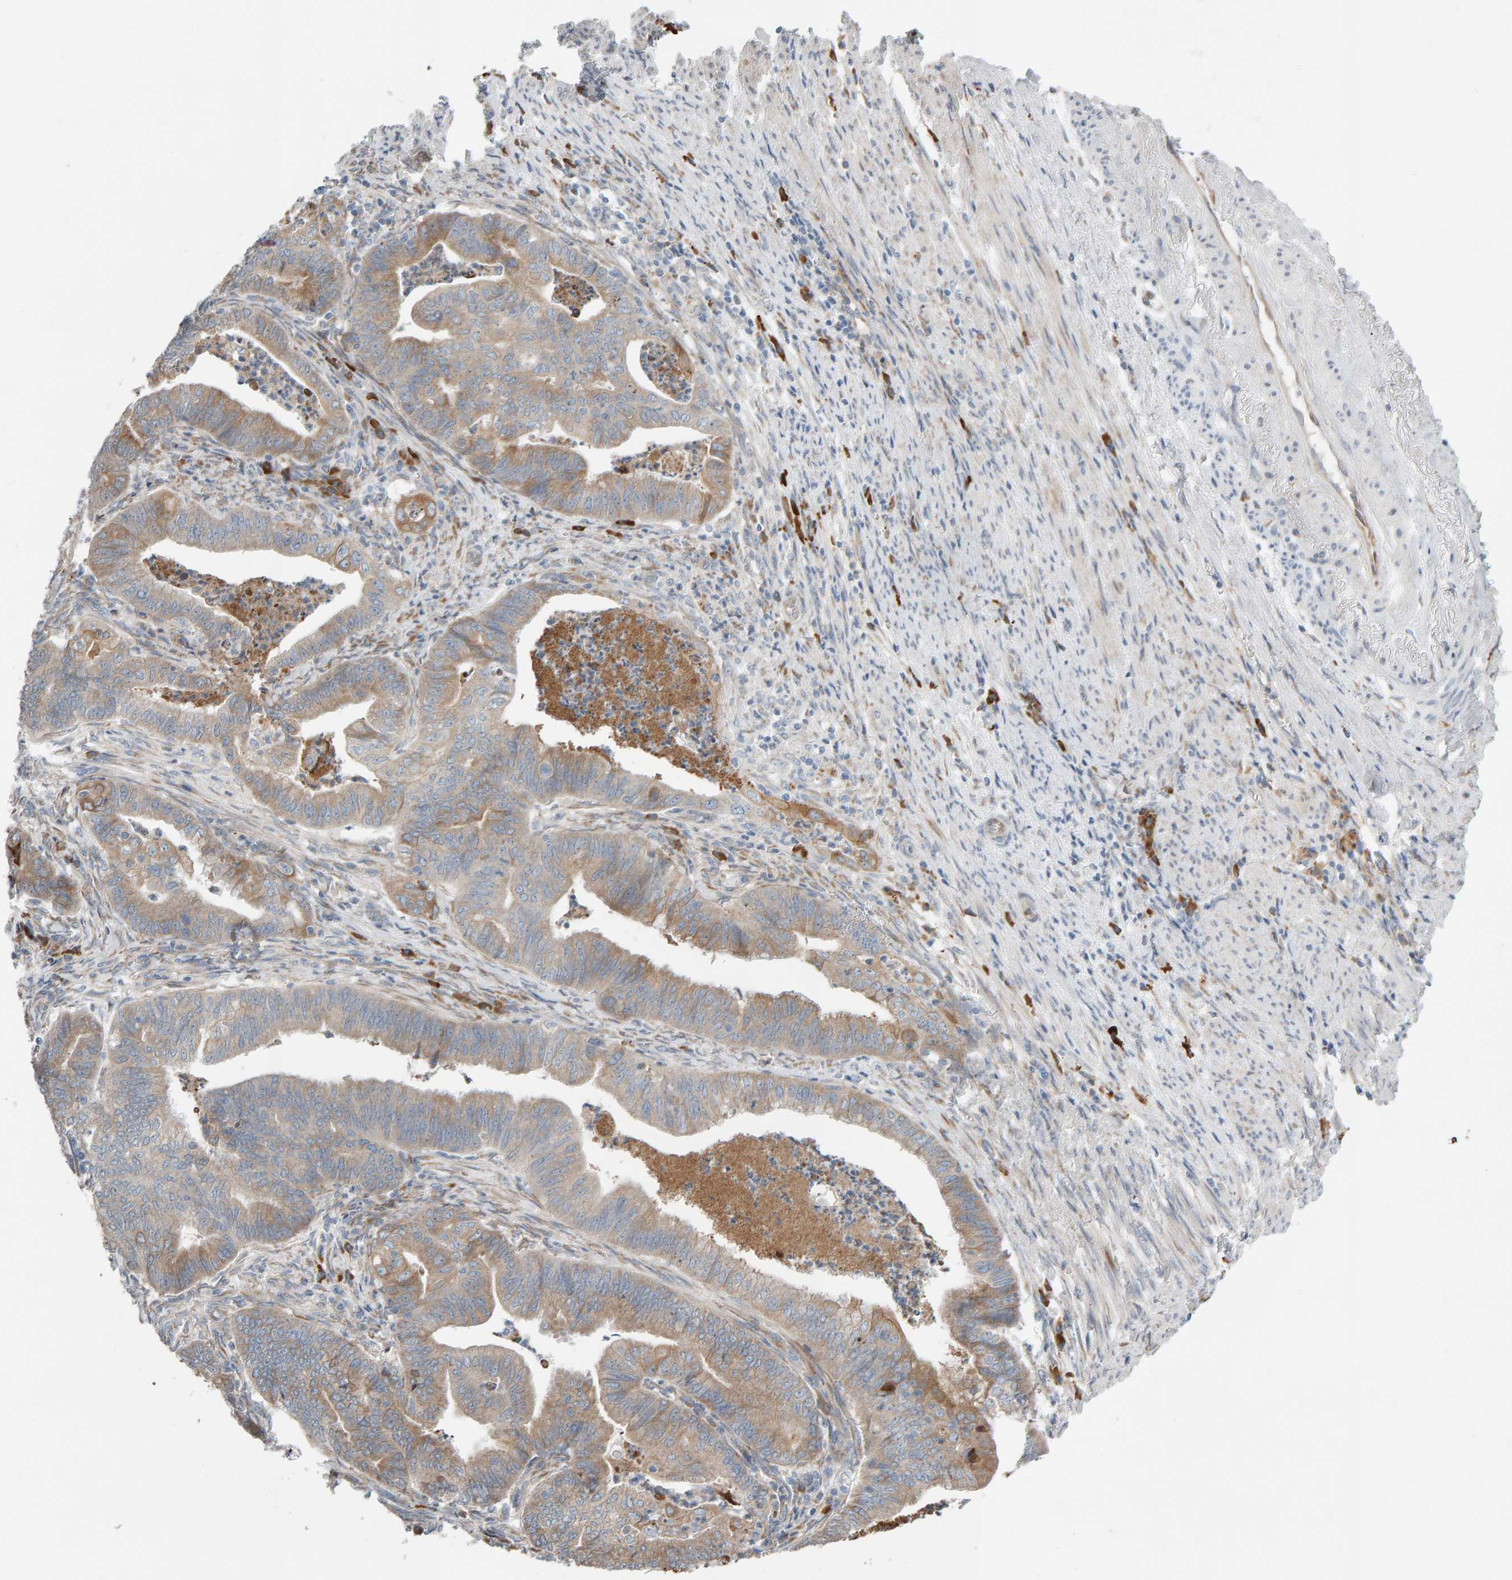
{"staining": {"intensity": "moderate", "quantity": ">75%", "location": "cytoplasmic/membranous"}, "tissue": "endometrial cancer", "cell_type": "Tumor cells", "image_type": "cancer", "snomed": [{"axis": "morphology", "description": "Polyp, NOS"}, {"axis": "morphology", "description": "Adenocarcinoma, NOS"}, {"axis": "morphology", "description": "Adenoma, NOS"}, {"axis": "topography", "description": "Endometrium"}], "caption": "Endometrial cancer (polyp) stained with immunohistochemistry exhibits moderate cytoplasmic/membranous staining in approximately >75% of tumor cells.", "gene": "ENGASE", "patient": {"sex": "female", "age": 79}}